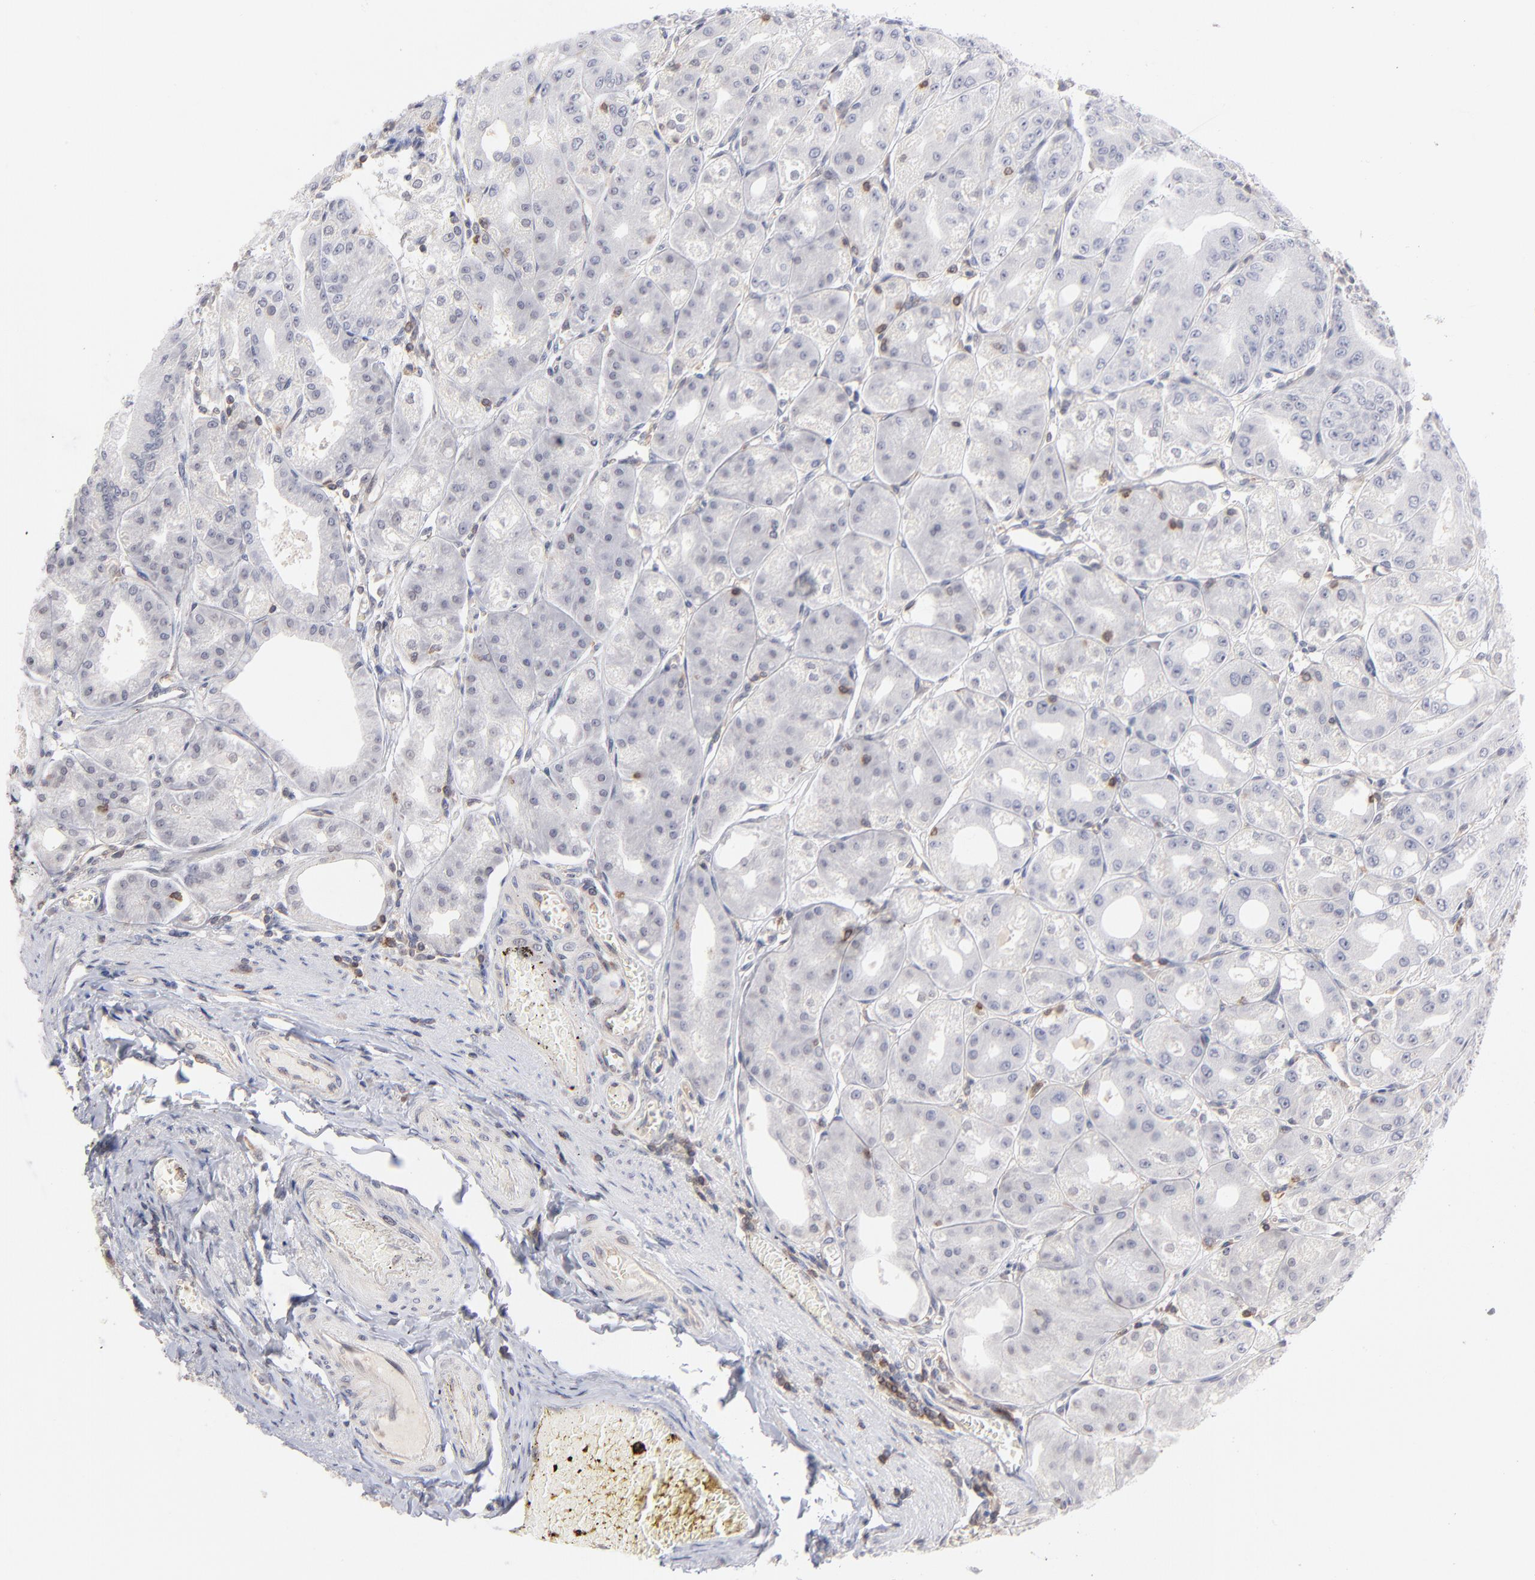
{"staining": {"intensity": "negative", "quantity": "none", "location": "none"}, "tissue": "stomach", "cell_type": "Glandular cells", "image_type": "normal", "snomed": [{"axis": "morphology", "description": "Normal tissue, NOS"}, {"axis": "topography", "description": "Stomach, lower"}], "caption": "Unremarkable stomach was stained to show a protein in brown. There is no significant staining in glandular cells. The staining was performed using DAB (3,3'-diaminobenzidine) to visualize the protein expression in brown, while the nuclei were stained in blue with hematoxylin (Magnification: 20x).", "gene": "WIPF1", "patient": {"sex": "male", "age": 71}}